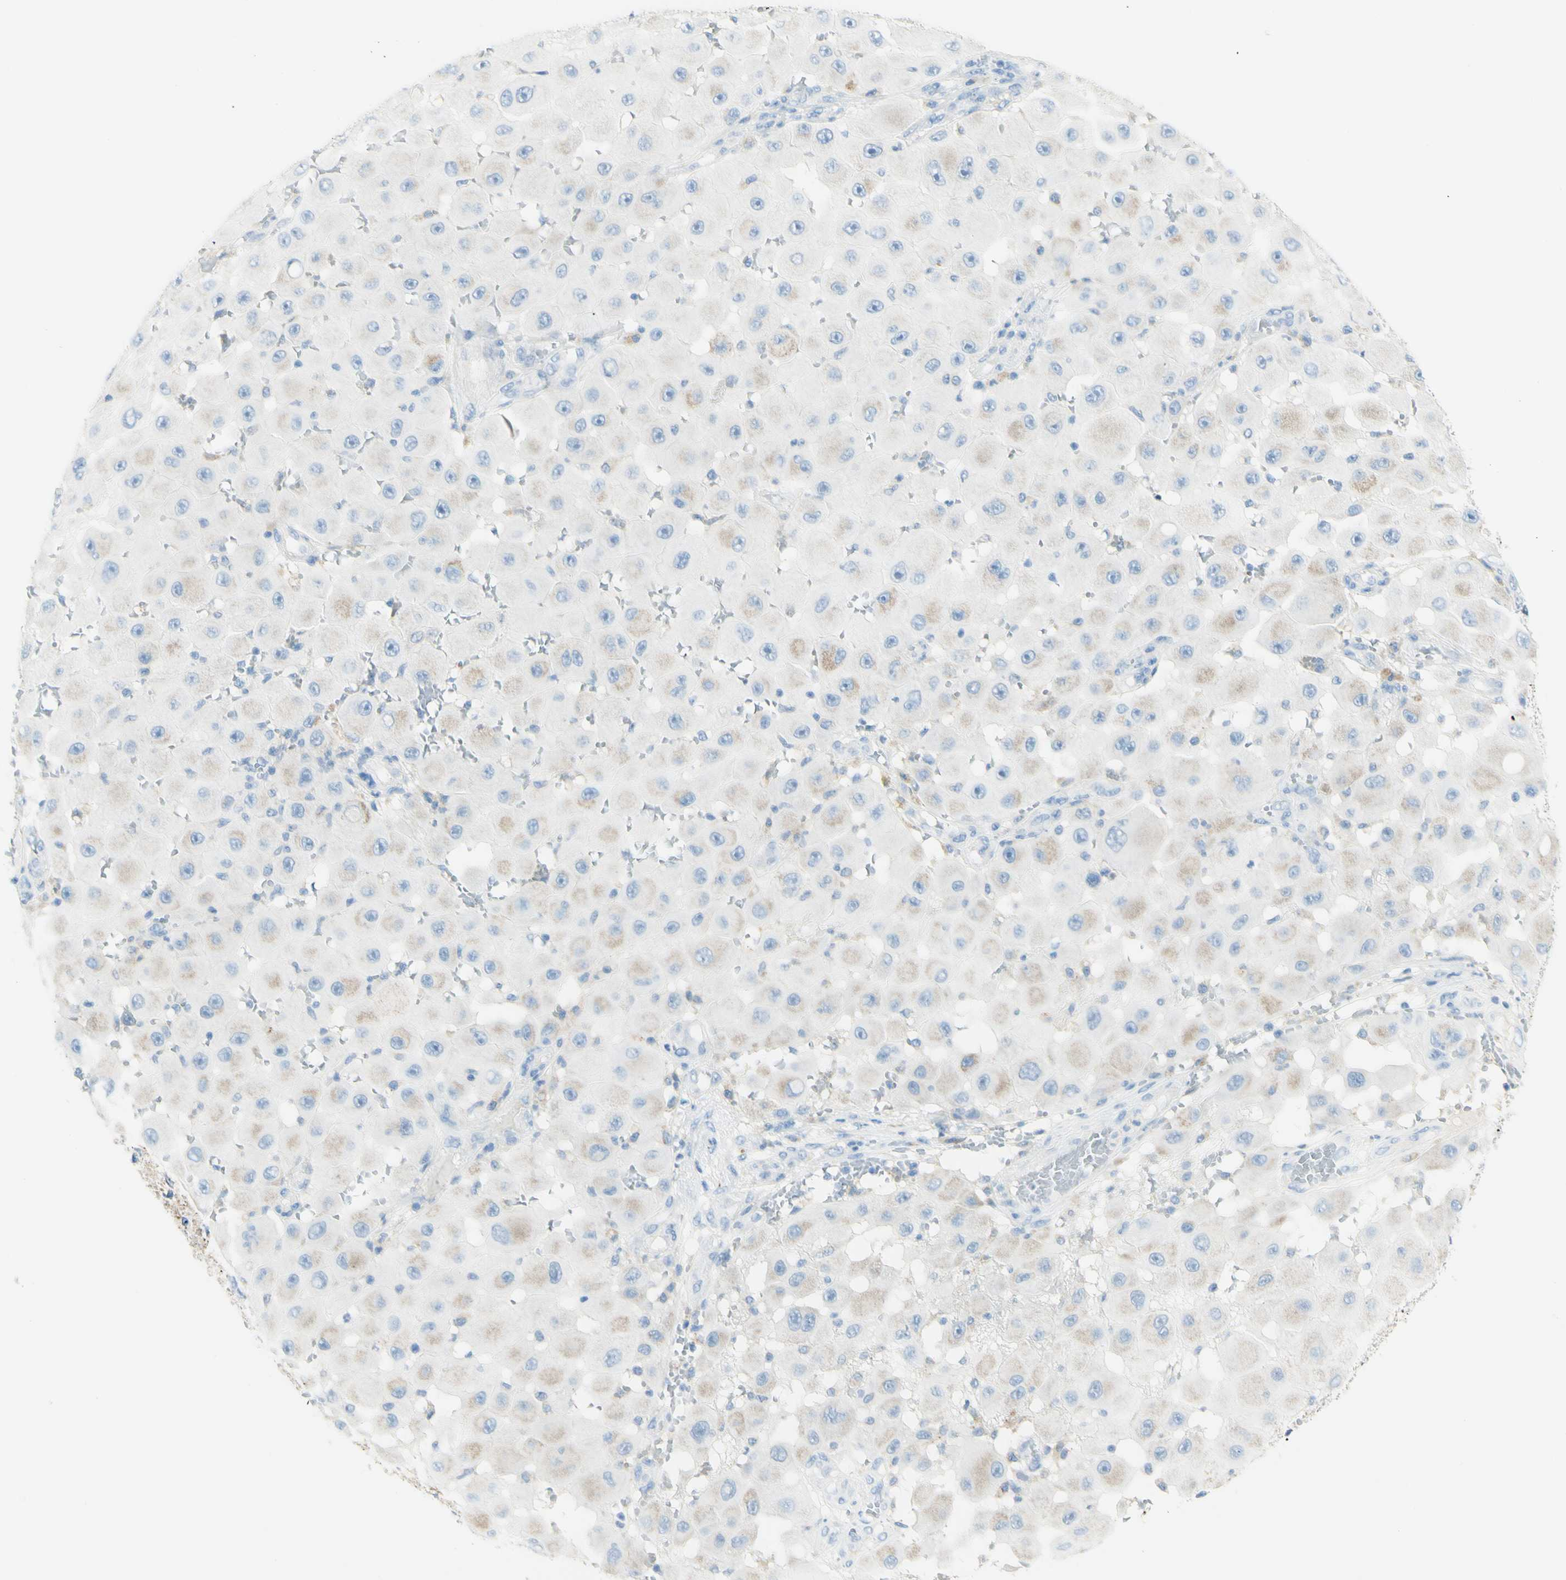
{"staining": {"intensity": "weak", "quantity": "<25%", "location": "cytoplasmic/membranous"}, "tissue": "melanoma", "cell_type": "Tumor cells", "image_type": "cancer", "snomed": [{"axis": "morphology", "description": "Malignant melanoma, NOS"}, {"axis": "topography", "description": "Skin"}], "caption": "Tumor cells show no significant protein expression in malignant melanoma.", "gene": "TSPAN1", "patient": {"sex": "female", "age": 81}}